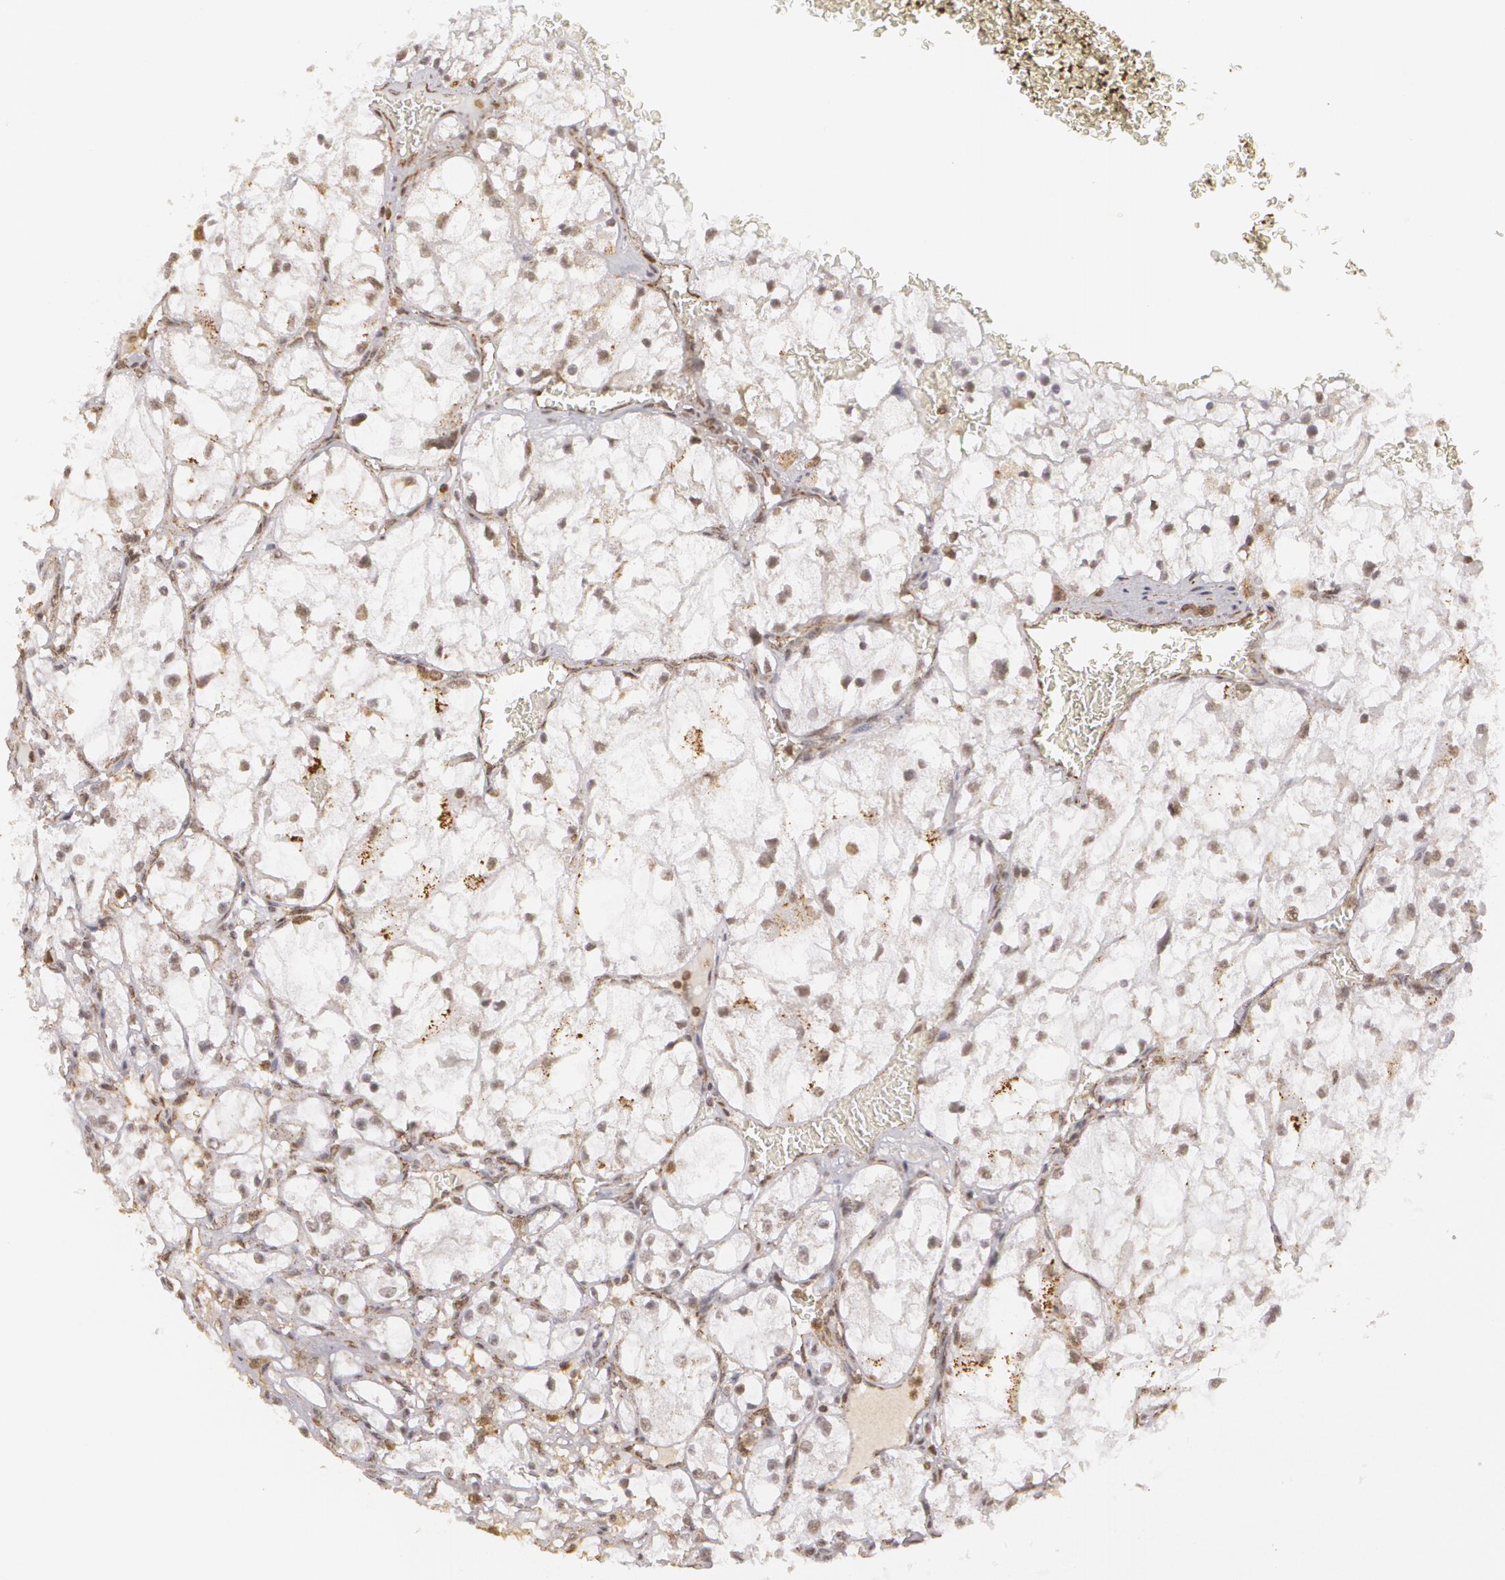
{"staining": {"intensity": "moderate", "quantity": "<25%", "location": "nuclear"}, "tissue": "renal cancer", "cell_type": "Tumor cells", "image_type": "cancer", "snomed": [{"axis": "morphology", "description": "Adenocarcinoma, NOS"}, {"axis": "topography", "description": "Kidney"}], "caption": "This image exhibits adenocarcinoma (renal) stained with IHC to label a protein in brown. The nuclear of tumor cells show moderate positivity for the protein. Nuclei are counter-stained blue.", "gene": "MXD1", "patient": {"sex": "male", "age": 61}}